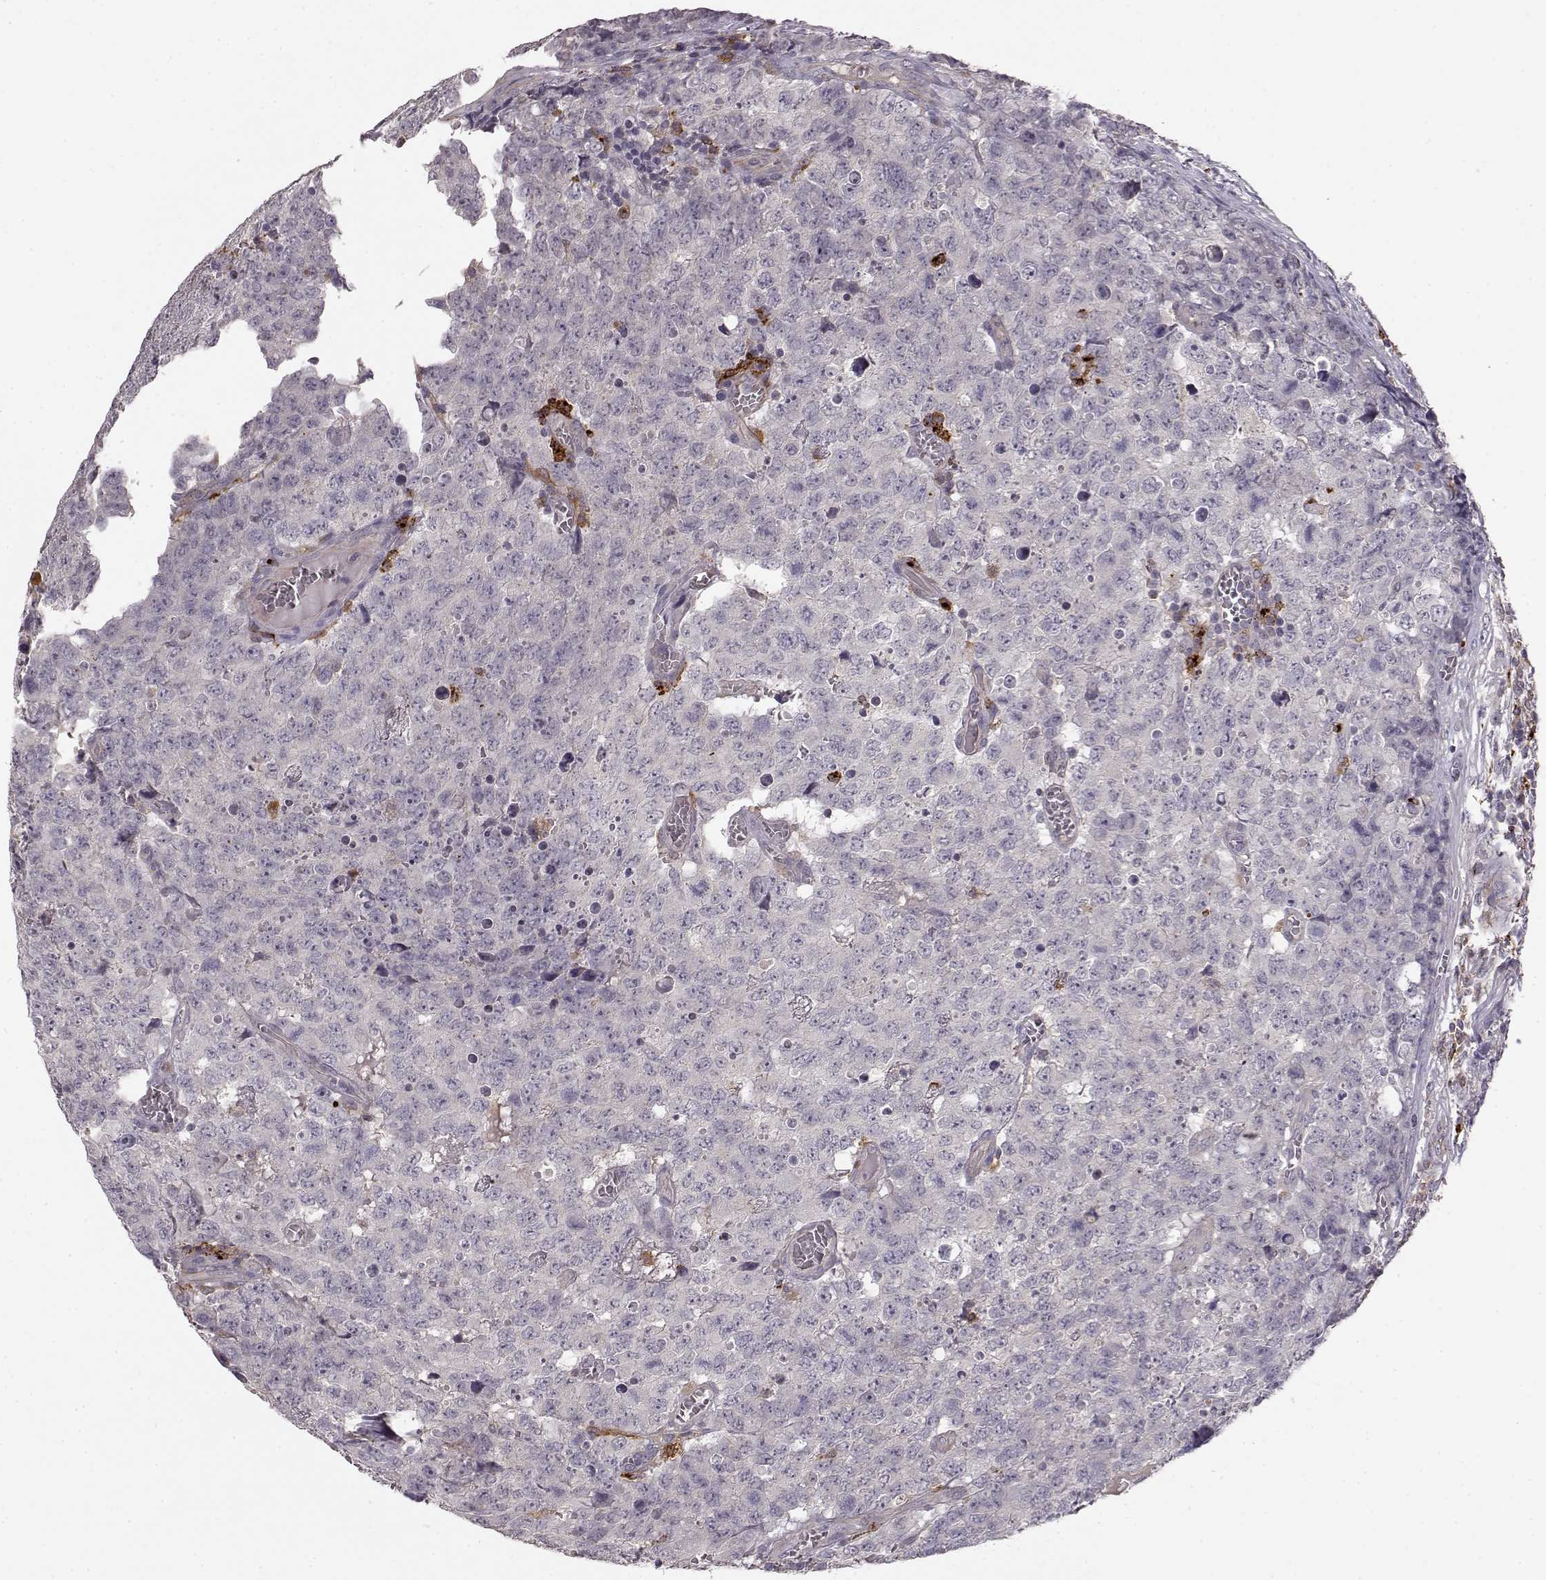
{"staining": {"intensity": "negative", "quantity": "none", "location": "none"}, "tissue": "testis cancer", "cell_type": "Tumor cells", "image_type": "cancer", "snomed": [{"axis": "morphology", "description": "Carcinoma, Embryonal, NOS"}, {"axis": "topography", "description": "Testis"}], "caption": "Embryonal carcinoma (testis) was stained to show a protein in brown. There is no significant positivity in tumor cells.", "gene": "CCNF", "patient": {"sex": "male", "age": 23}}